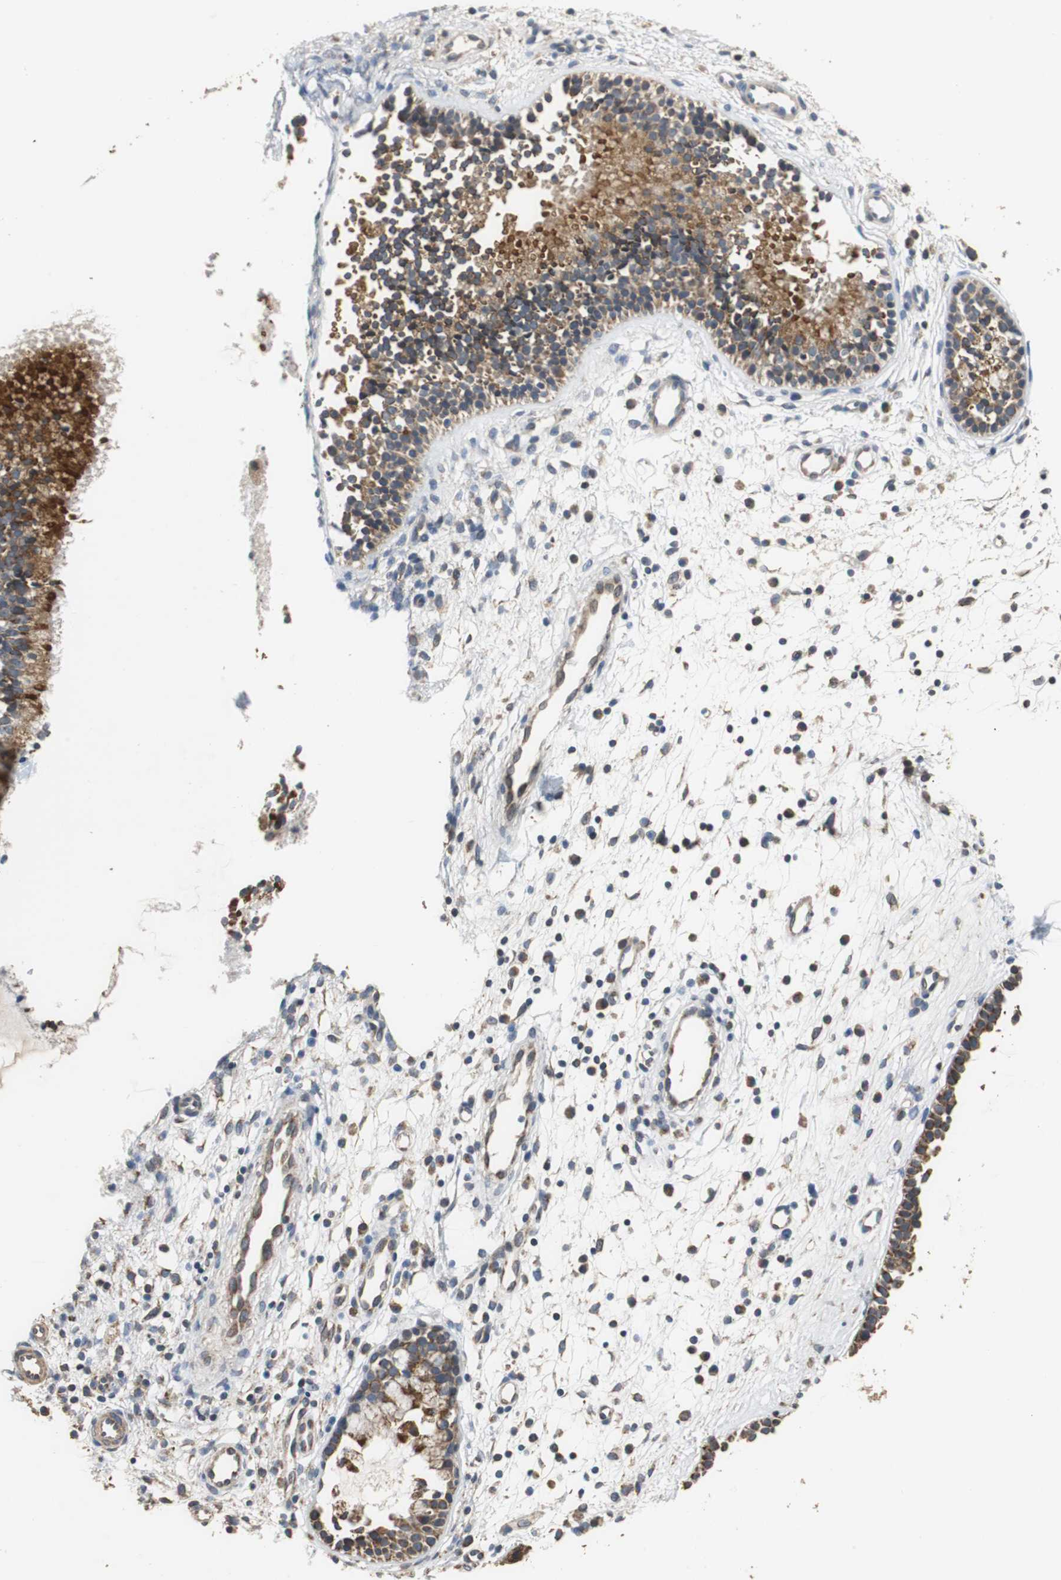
{"staining": {"intensity": "strong", "quantity": ">75%", "location": "cytoplasmic/membranous"}, "tissue": "nasopharynx", "cell_type": "Respiratory epithelial cells", "image_type": "normal", "snomed": [{"axis": "morphology", "description": "Normal tissue, NOS"}, {"axis": "topography", "description": "Nasopharynx"}], "caption": "Protein analysis of normal nasopharynx reveals strong cytoplasmic/membranous positivity in approximately >75% of respiratory epithelial cells. (Stains: DAB (3,3'-diaminobenzidine) in brown, nuclei in blue, Microscopy: brightfield microscopy at high magnification).", "gene": "HMGCL", "patient": {"sex": "male", "age": 21}}